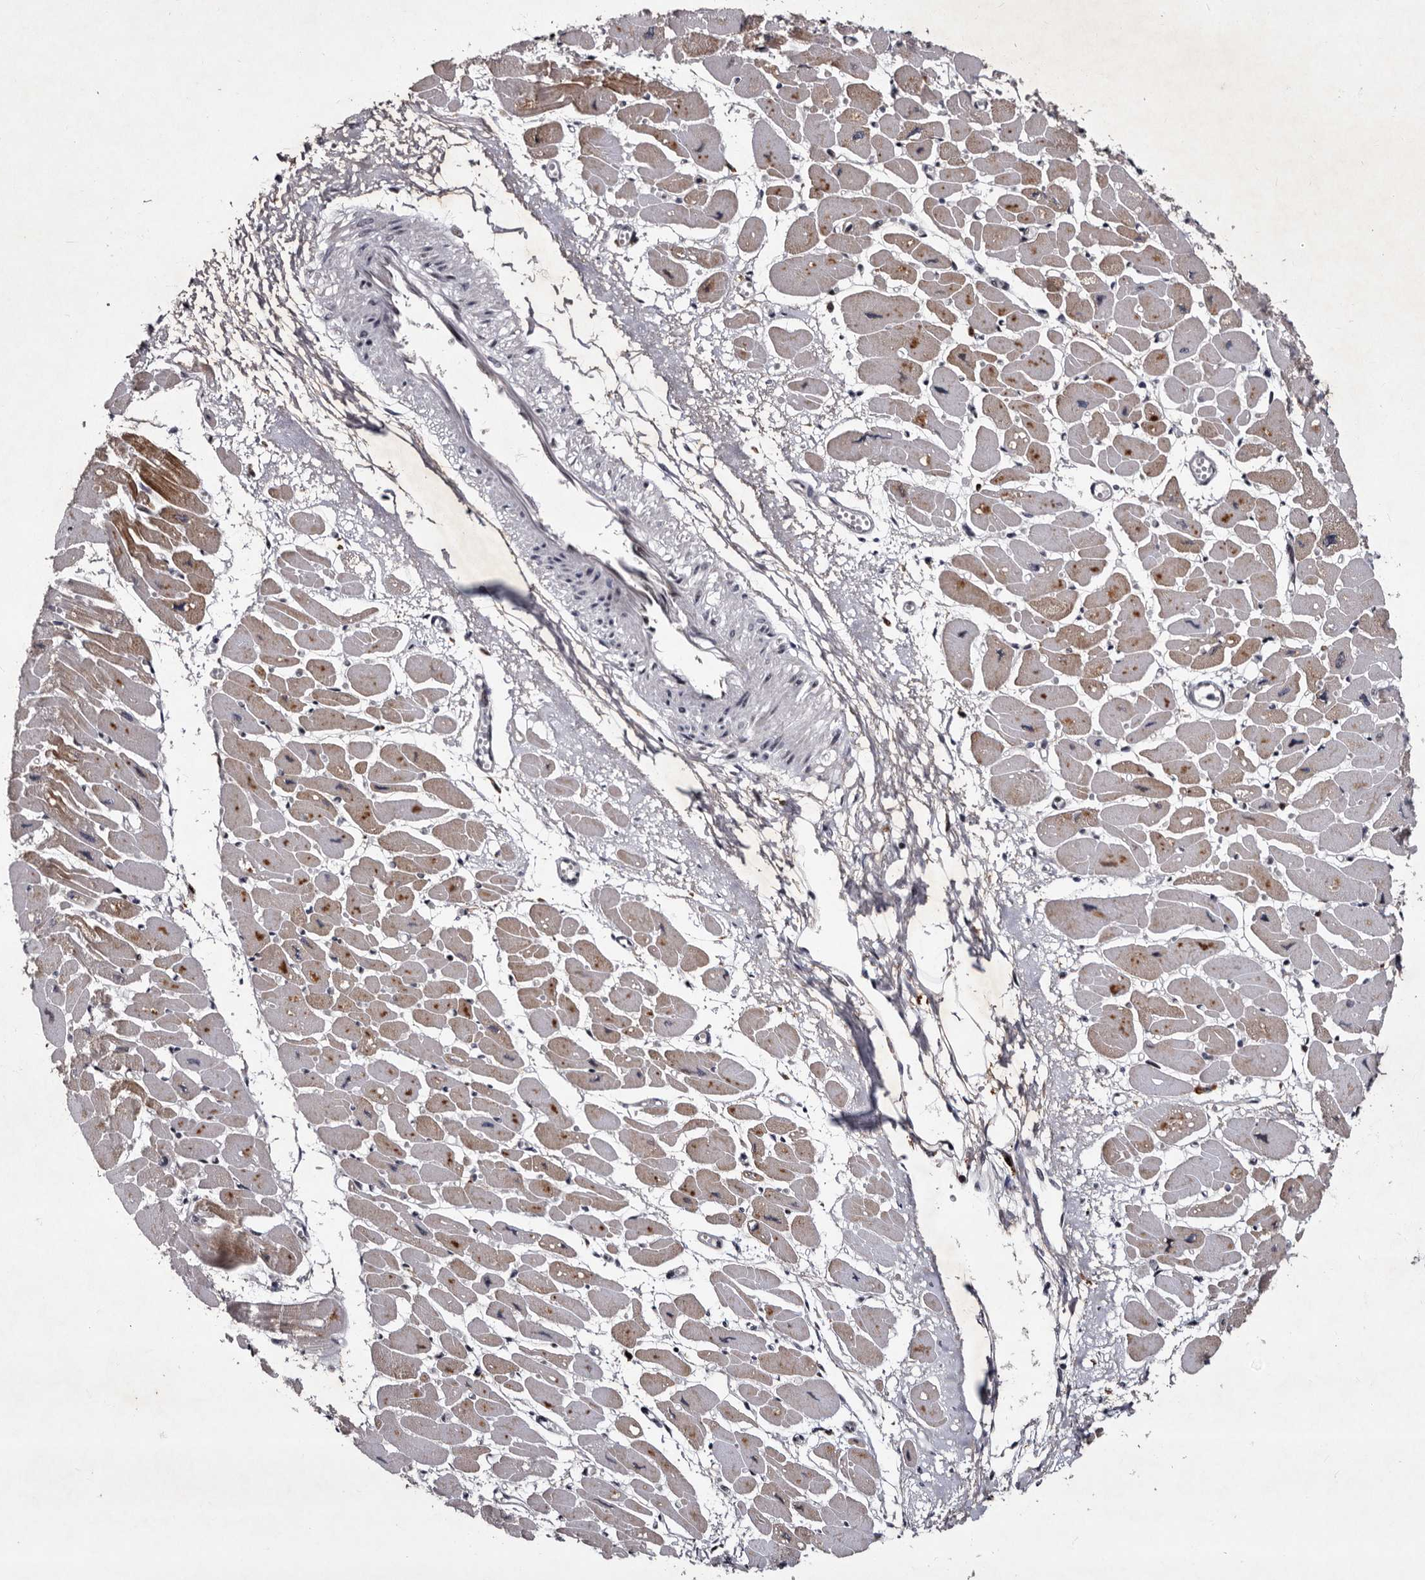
{"staining": {"intensity": "moderate", "quantity": "25%-75%", "location": "cytoplasmic/membranous"}, "tissue": "heart muscle", "cell_type": "Cardiomyocytes", "image_type": "normal", "snomed": [{"axis": "morphology", "description": "Normal tissue, NOS"}, {"axis": "topography", "description": "Heart"}], "caption": "DAB immunohistochemical staining of benign heart muscle shows moderate cytoplasmic/membranous protein expression in about 25%-75% of cardiomyocytes. Nuclei are stained in blue.", "gene": "TNKS", "patient": {"sex": "female", "age": 54}}